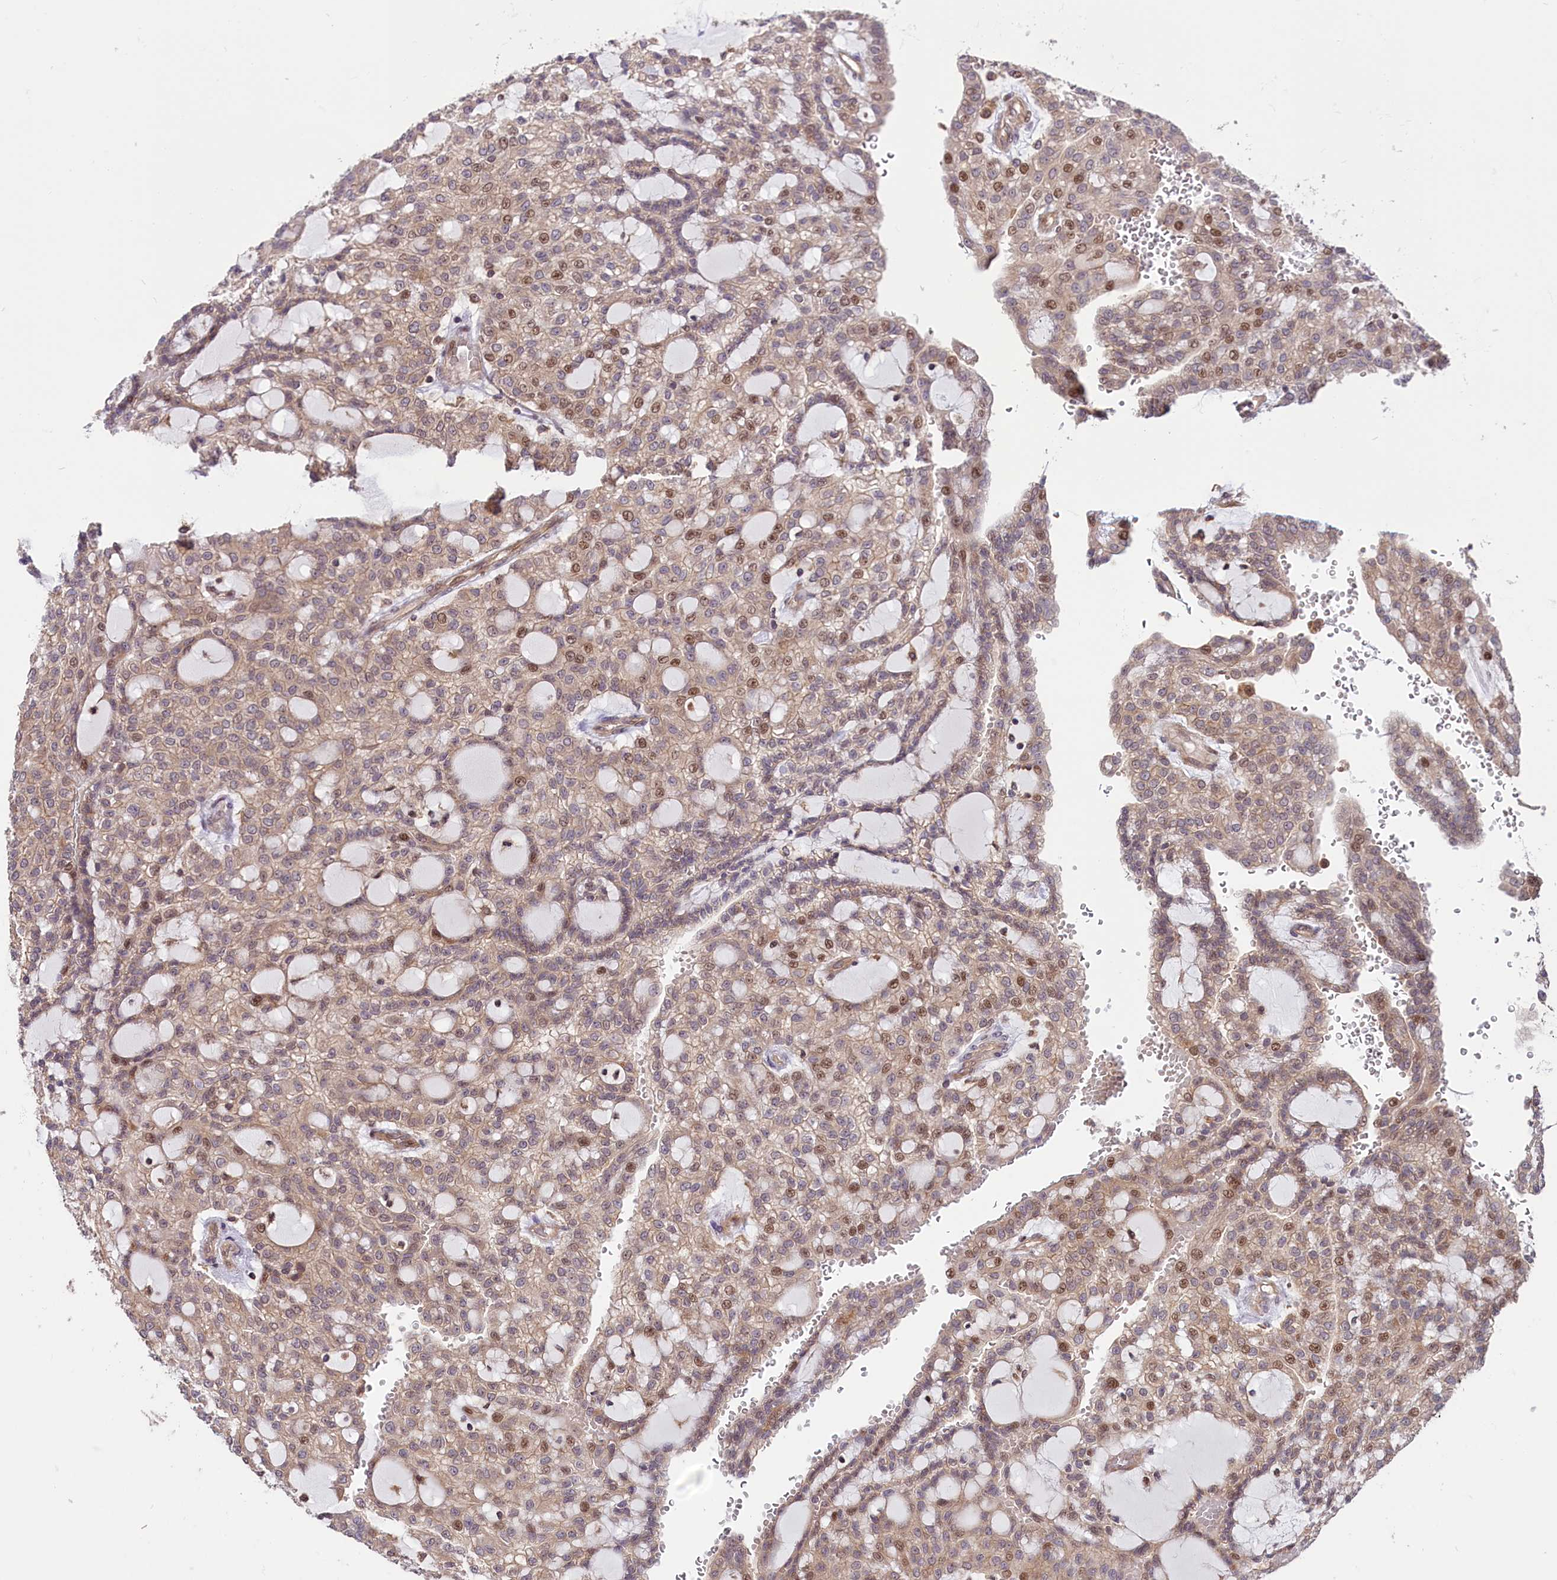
{"staining": {"intensity": "moderate", "quantity": "<25%", "location": "nuclear"}, "tissue": "renal cancer", "cell_type": "Tumor cells", "image_type": "cancer", "snomed": [{"axis": "morphology", "description": "Adenocarcinoma, NOS"}, {"axis": "topography", "description": "Kidney"}], "caption": "Moderate nuclear positivity is present in approximately <25% of tumor cells in renal cancer (adenocarcinoma).", "gene": "RIC8A", "patient": {"sex": "male", "age": 63}}